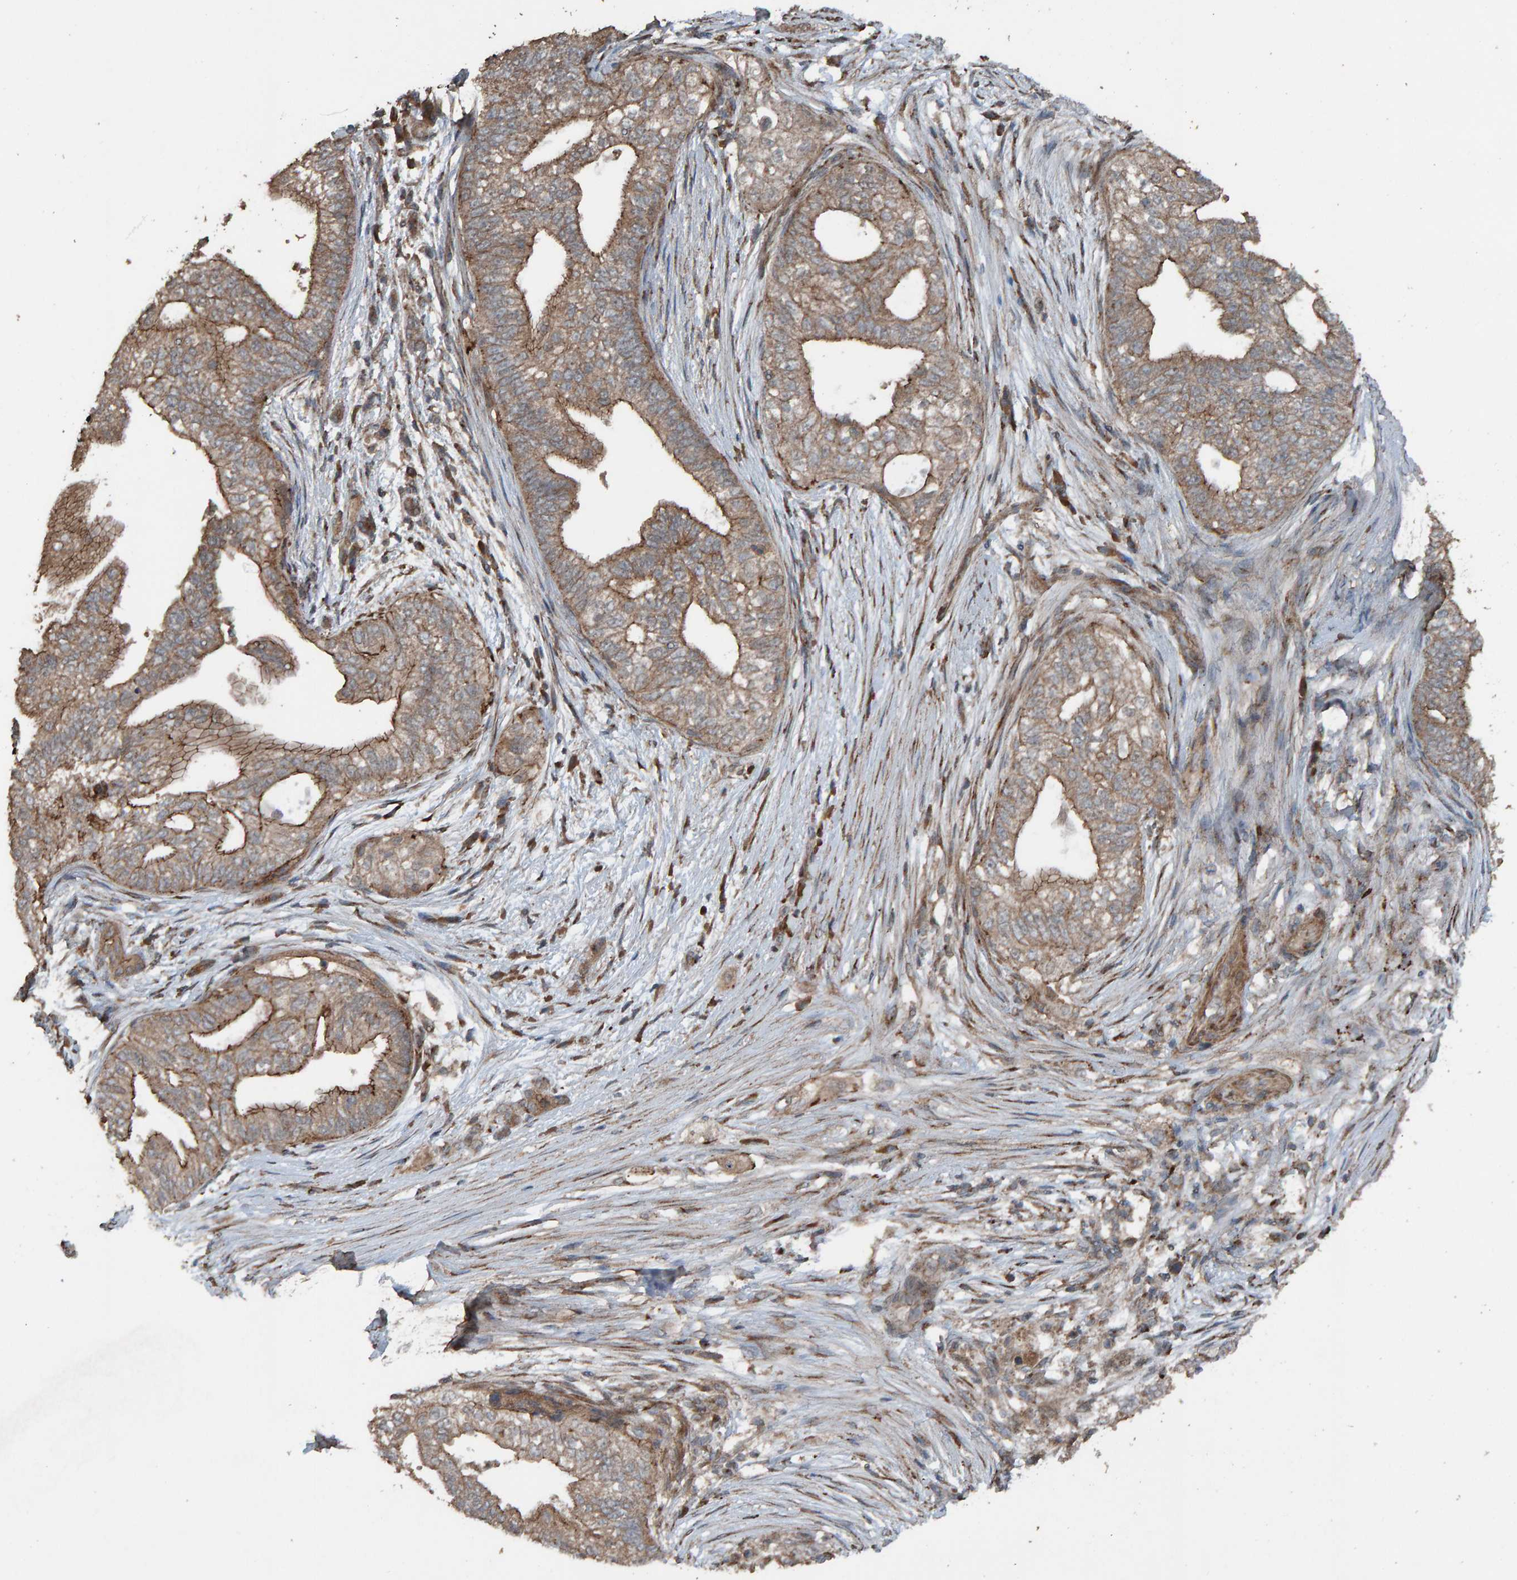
{"staining": {"intensity": "weak", "quantity": ">75%", "location": "cytoplasmic/membranous"}, "tissue": "pancreatic cancer", "cell_type": "Tumor cells", "image_type": "cancer", "snomed": [{"axis": "morphology", "description": "Adenocarcinoma, NOS"}, {"axis": "topography", "description": "Pancreas"}], "caption": "High-magnification brightfield microscopy of adenocarcinoma (pancreatic) stained with DAB (3,3'-diaminobenzidine) (brown) and counterstained with hematoxylin (blue). tumor cells exhibit weak cytoplasmic/membranous staining is present in approximately>75% of cells.", "gene": "DUS1L", "patient": {"sex": "male", "age": 72}}